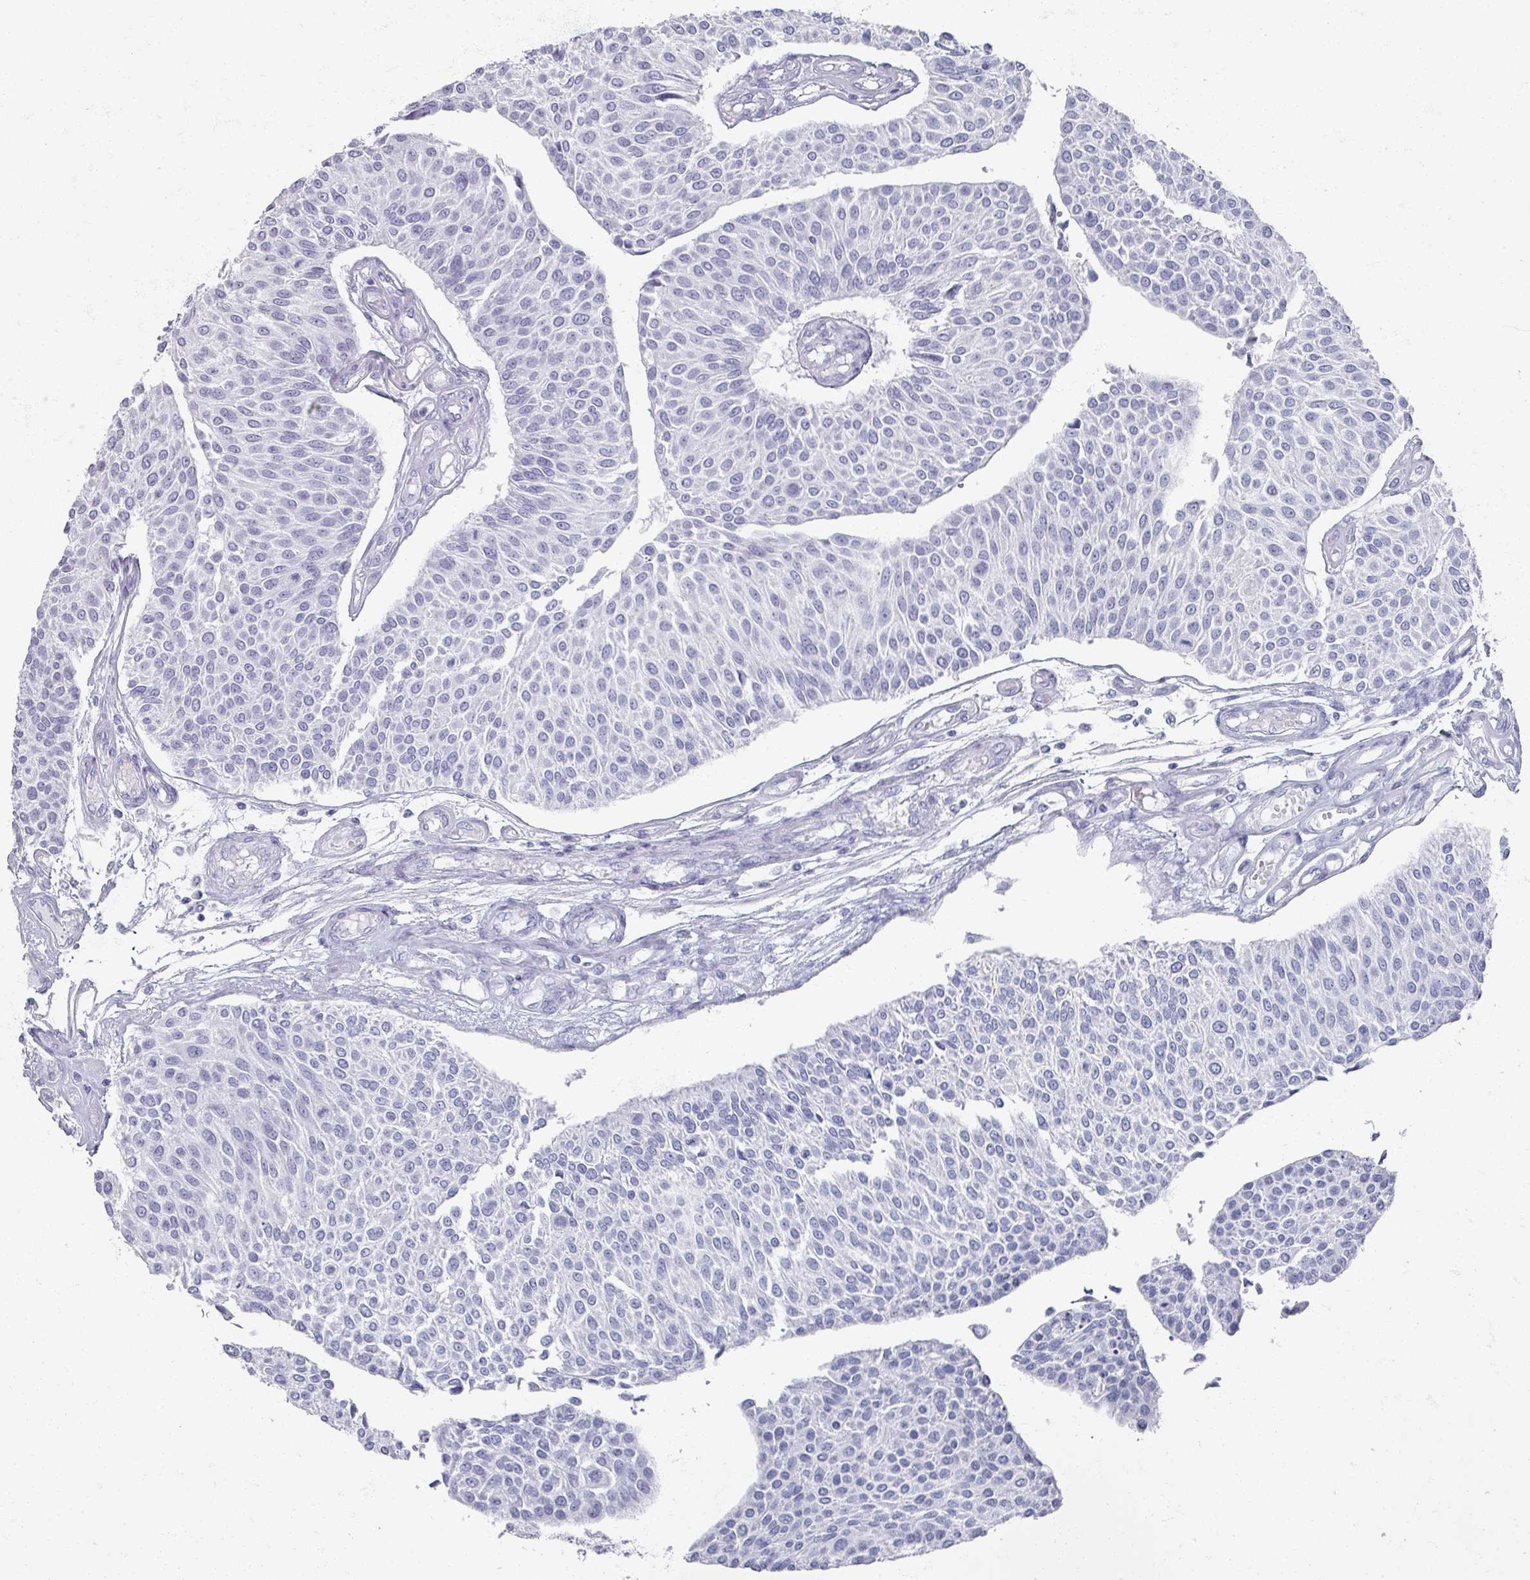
{"staining": {"intensity": "negative", "quantity": "none", "location": "none"}, "tissue": "urothelial cancer", "cell_type": "Tumor cells", "image_type": "cancer", "snomed": [{"axis": "morphology", "description": "Urothelial carcinoma, NOS"}, {"axis": "topography", "description": "Urinary bladder"}], "caption": "This is a histopathology image of immunohistochemistry (IHC) staining of urothelial cancer, which shows no staining in tumor cells. Brightfield microscopy of IHC stained with DAB (3,3'-diaminobenzidine) (brown) and hematoxylin (blue), captured at high magnification.", "gene": "OMG", "patient": {"sex": "male", "age": 55}}